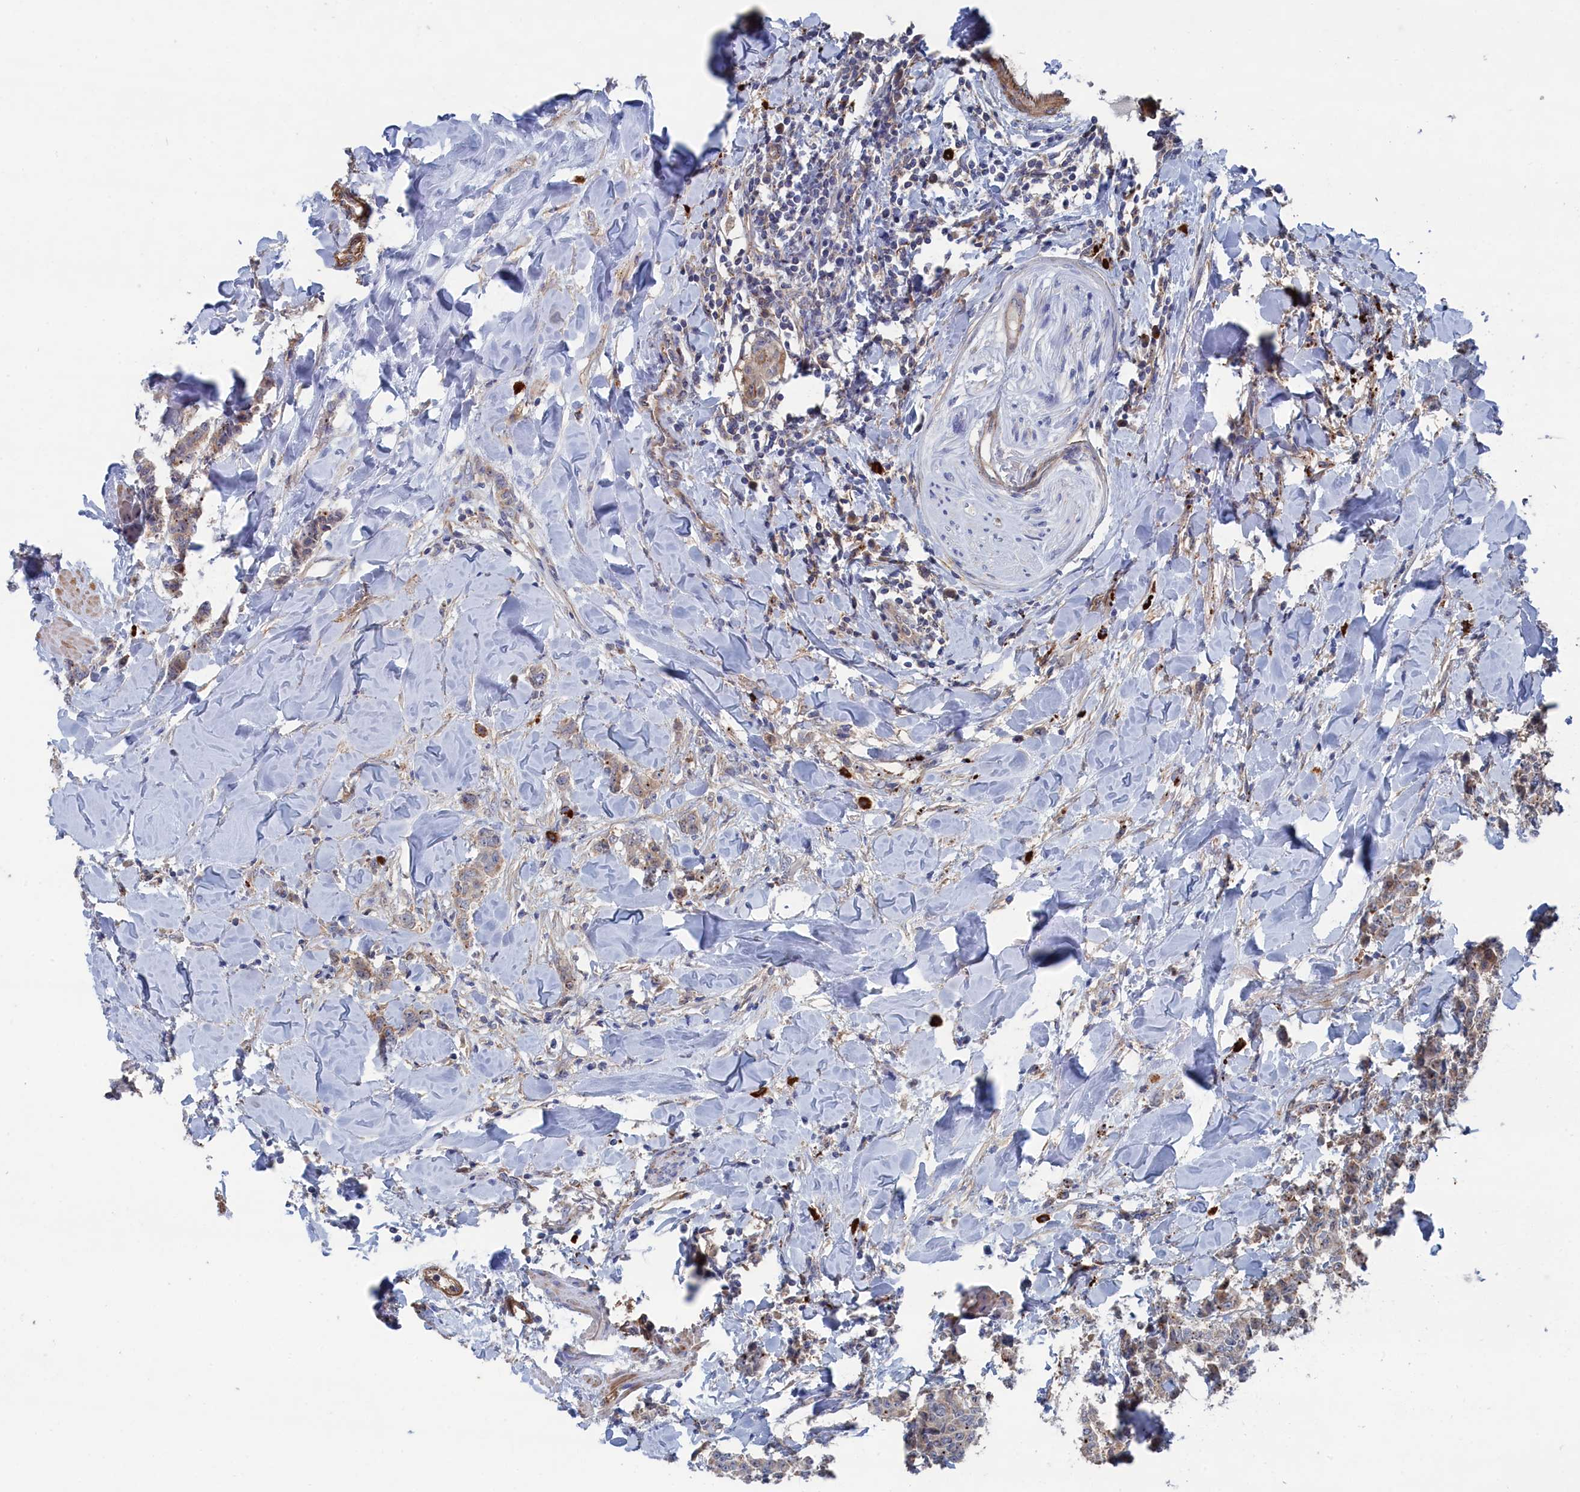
{"staining": {"intensity": "weak", "quantity": "25%-75%", "location": "cytoplasmic/membranous"}, "tissue": "breast cancer", "cell_type": "Tumor cells", "image_type": "cancer", "snomed": [{"axis": "morphology", "description": "Duct carcinoma"}, {"axis": "topography", "description": "Breast"}], "caption": "Immunohistochemical staining of breast cancer shows low levels of weak cytoplasmic/membranous expression in approximately 25%-75% of tumor cells.", "gene": "FILIP1L", "patient": {"sex": "female", "age": 40}}